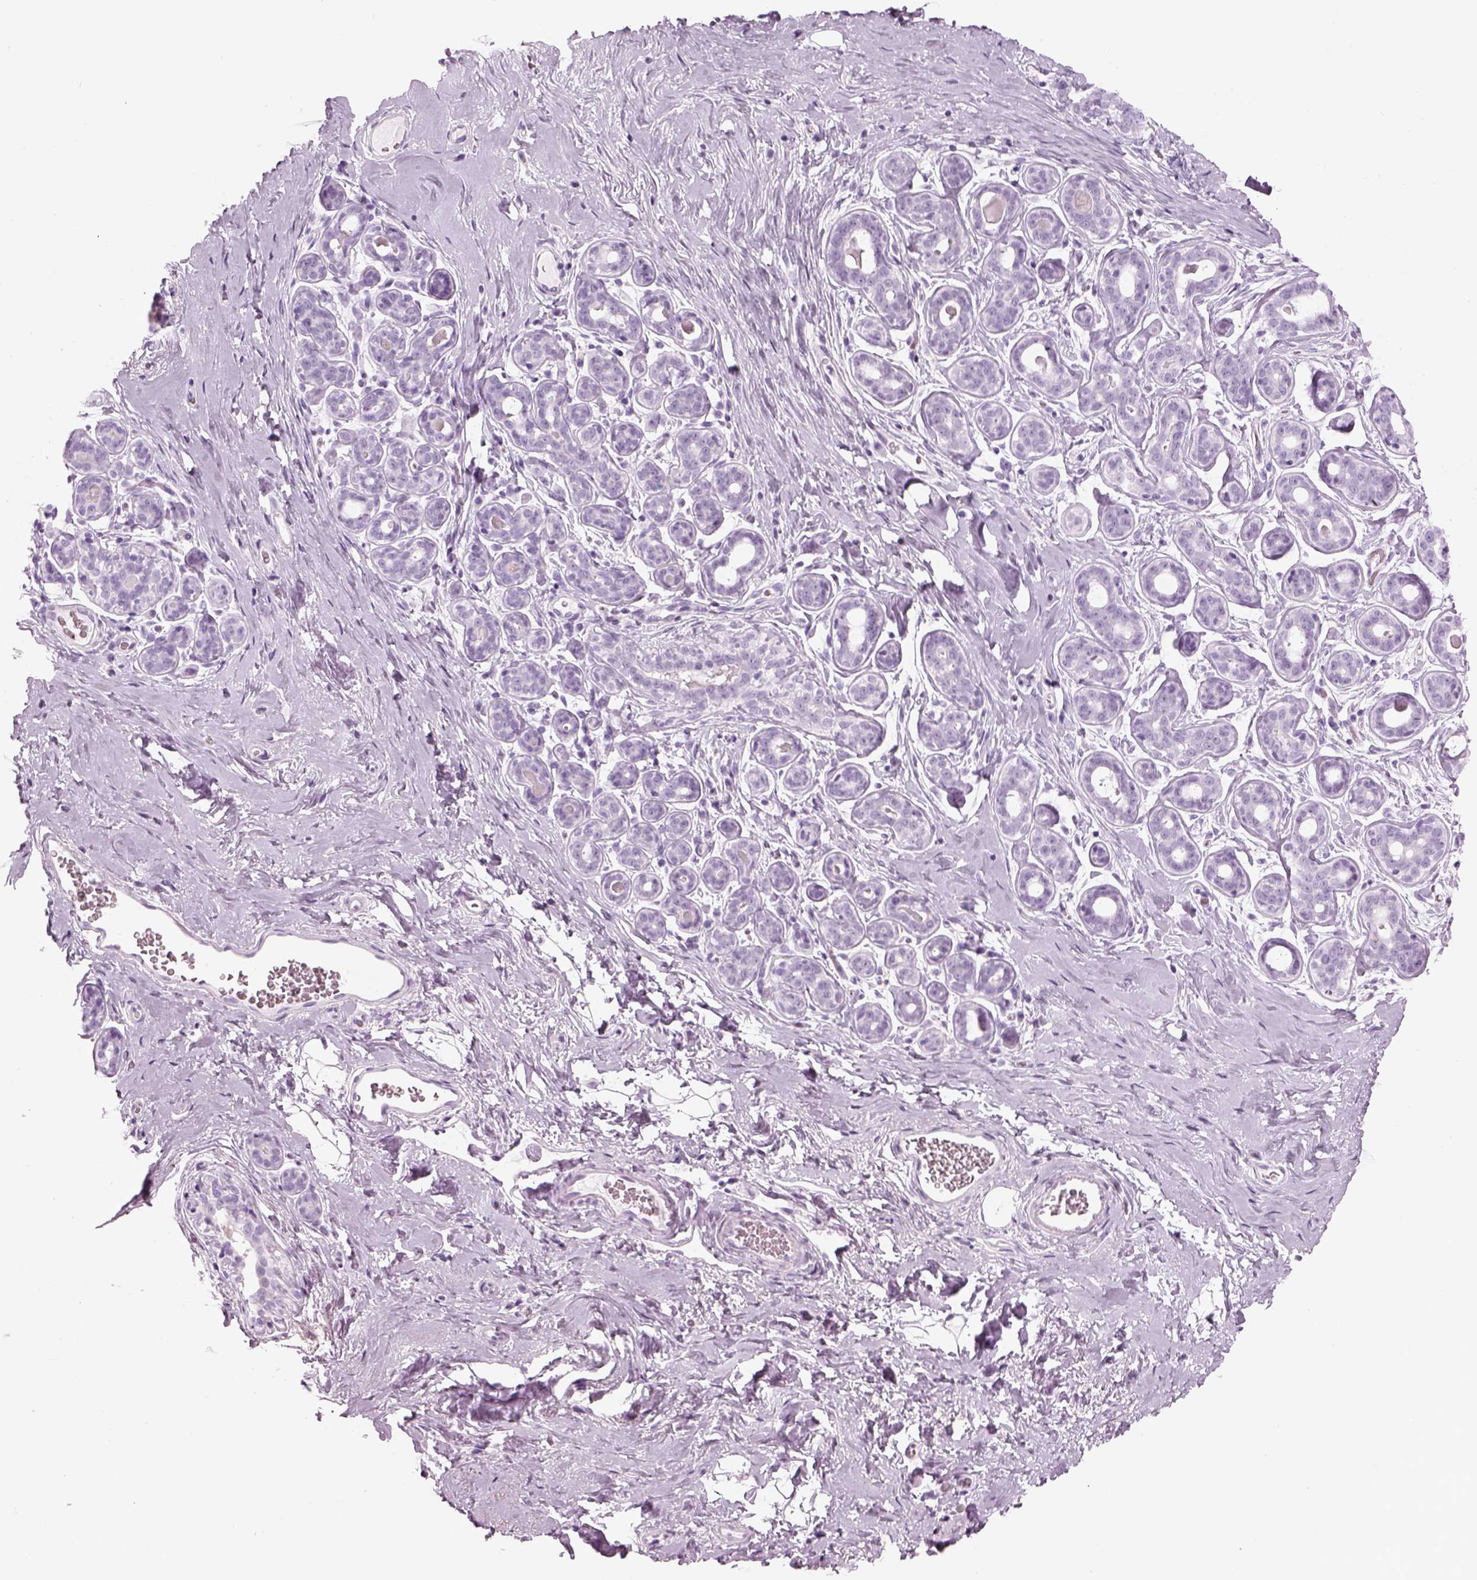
{"staining": {"intensity": "negative", "quantity": "none", "location": "none"}, "tissue": "breast", "cell_type": "Adipocytes", "image_type": "normal", "snomed": [{"axis": "morphology", "description": "Normal tissue, NOS"}, {"axis": "topography", "description": "Skin"}, {"axis": "topography", "description": "Breast"}], "caption": "There is no significant expression in adipocytes of breast. (DAB (3,3'-diaminobenzidine) immunohistochemistry (IHC) with hematoxylin counter stain).", "gene": "SAG", "patient": {"sex": "female", "age": 43}}